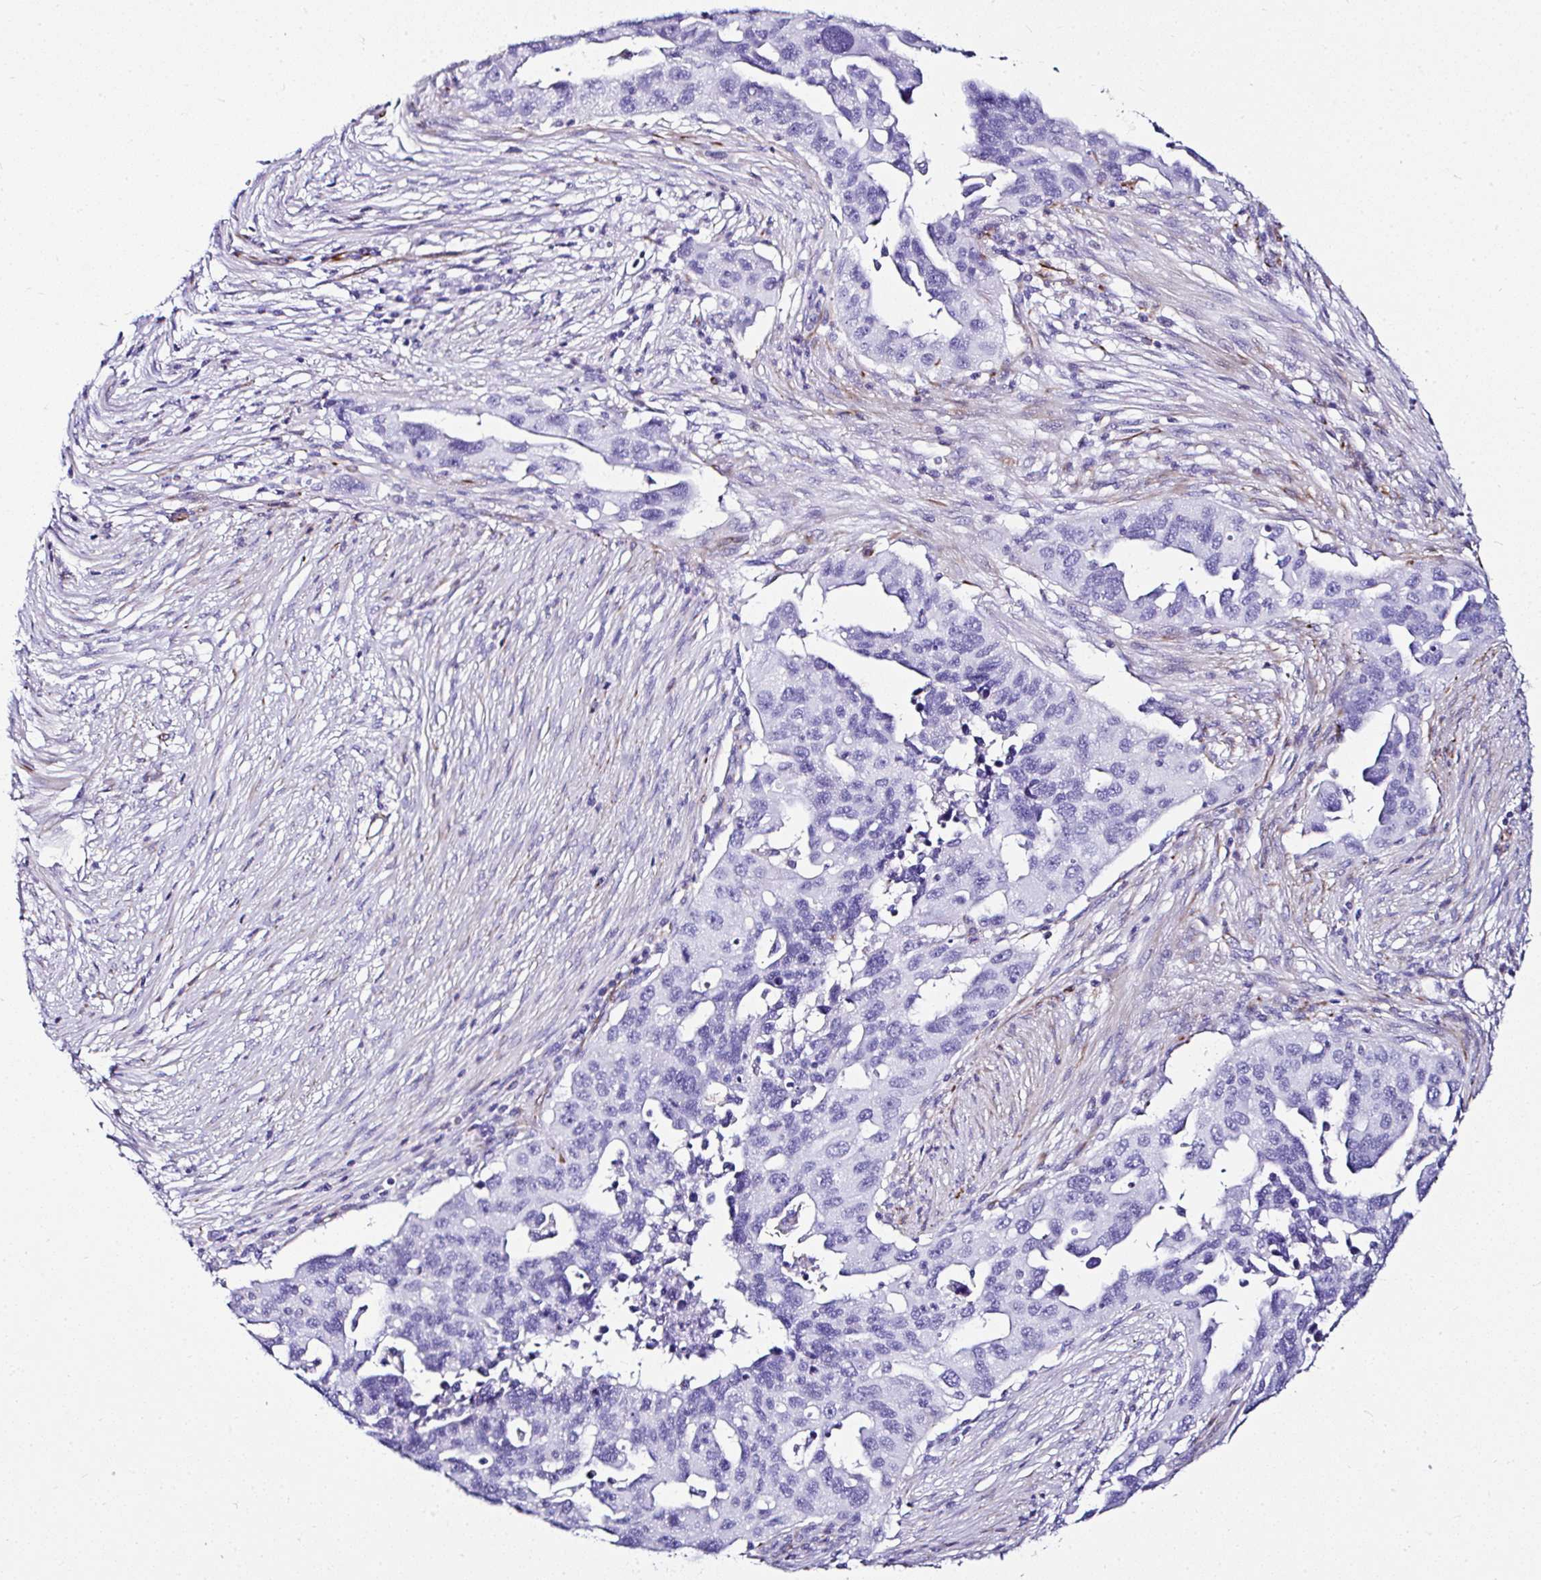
{"staining": {"intensity": "negative", "quantity": "none", "location": "none"}, "tissue": "ovarian cancer", "cell_type": "Tumor cells", "image_type": "cancer", "snomed": [{"axis": "morphology", "description": "Carcinoma, endometroid"}, {"axis": "morphology", "description": "Cystadenocarcinoma, serous, NOS"}, {"axis": "topography", "description": "Ovary"}], "caption": "Immunohistochemistry (IHC) of human ovarian serous cystadenocarcinoma demonstrates no staining in tumor cells.", "gene": "DEPDC5", "patient": {"sex": "female", "age": 45}}